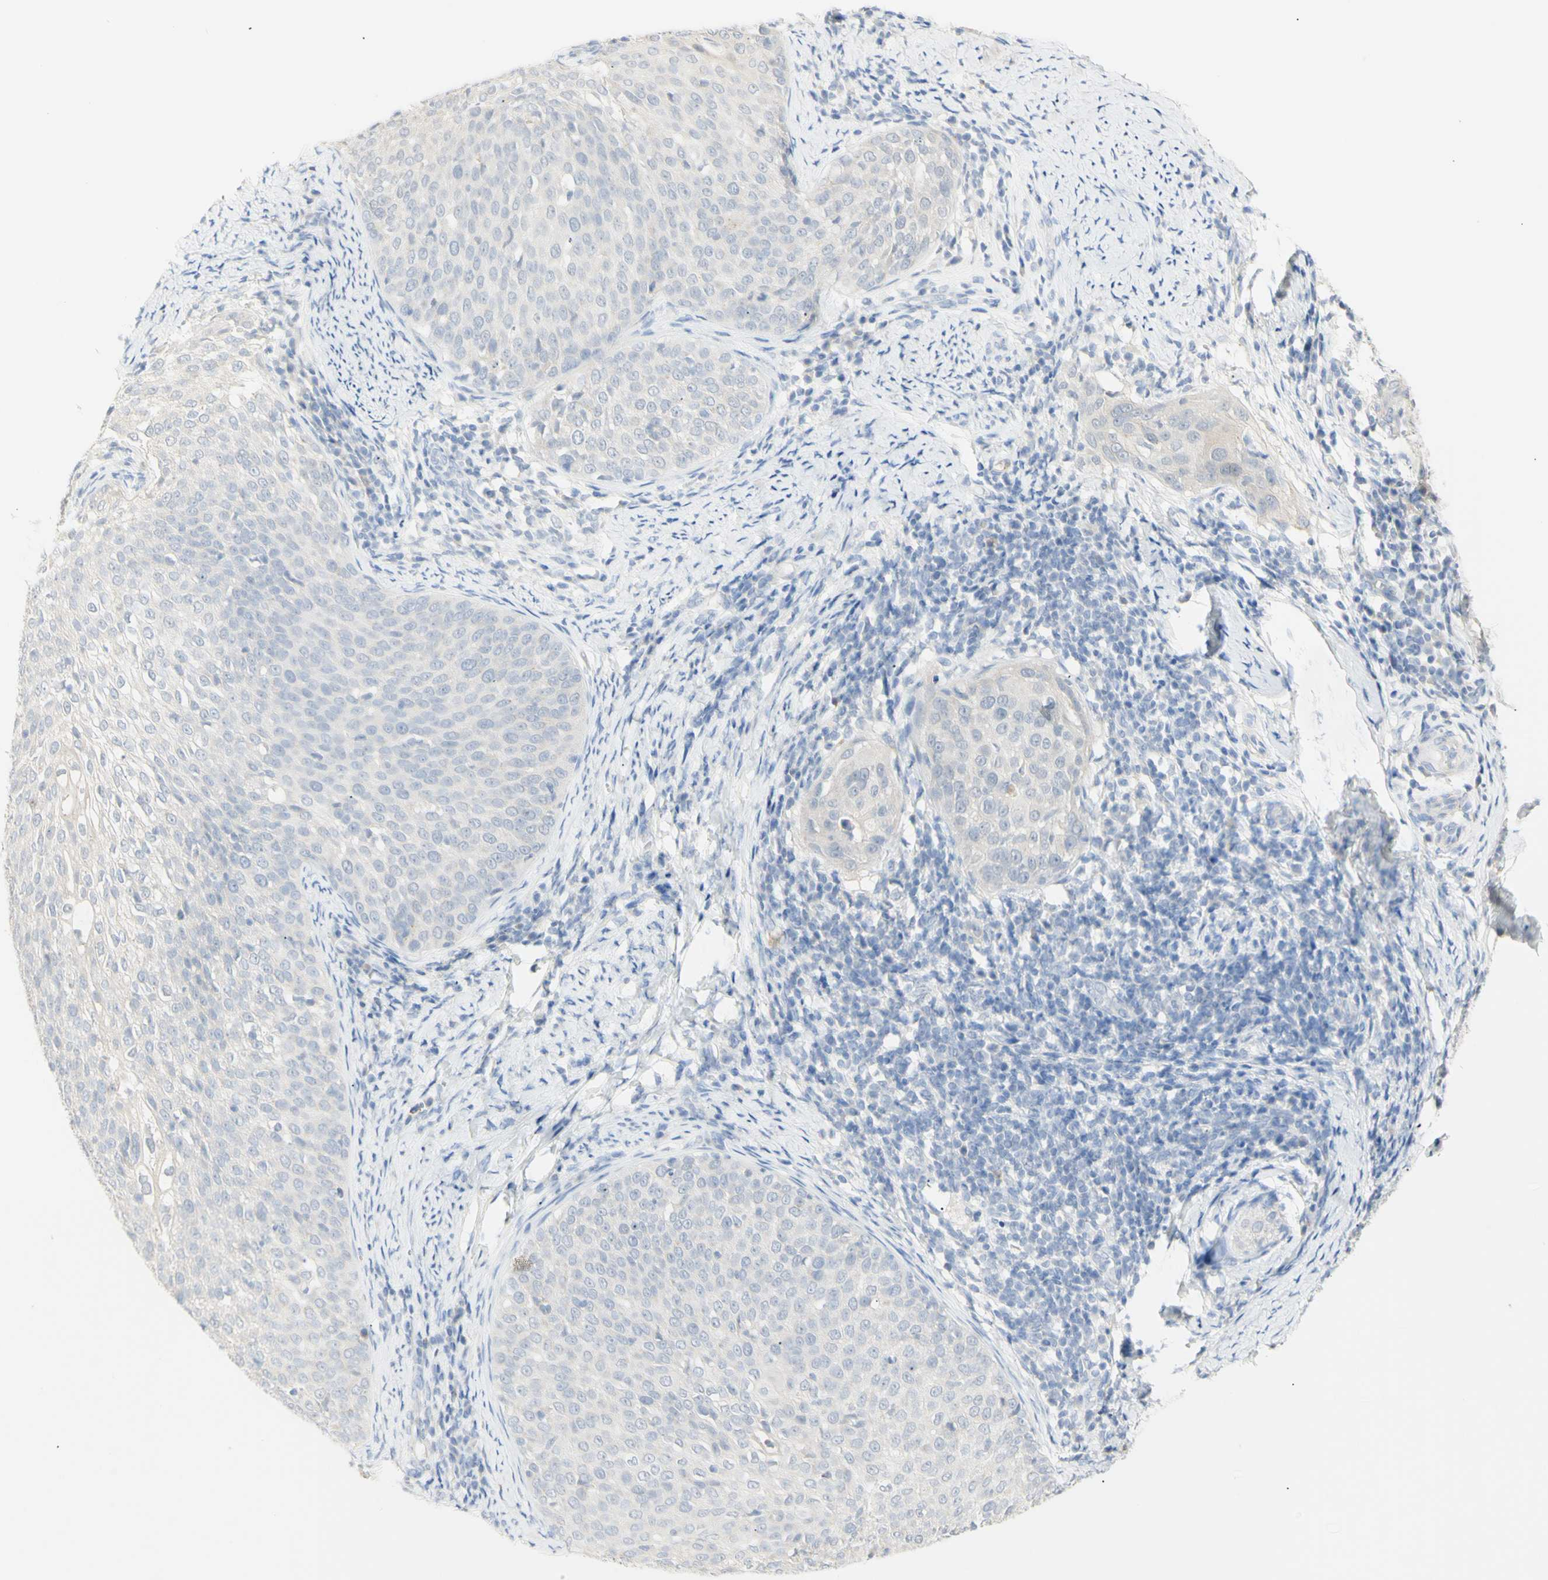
{"staining": {"intensity": "weak", "quantity": "<25%", "location": "cytoplasmic/membranous"}, "tissue": "cervical cancer", "cell_type": "Tumor cells", "image_type": "cancer", "snomed": [{"axis": "morphology", "description": "Squamous cell carcinoma, NOS"}, {"axis": "topography", "description": "Cervix"}], "caption": "There is no significant positivity in tumor cells of squamous cell carcinoma (cervical).", "gene": "B4GALNT3", "patient": {"sex": "female", "age": 51}}